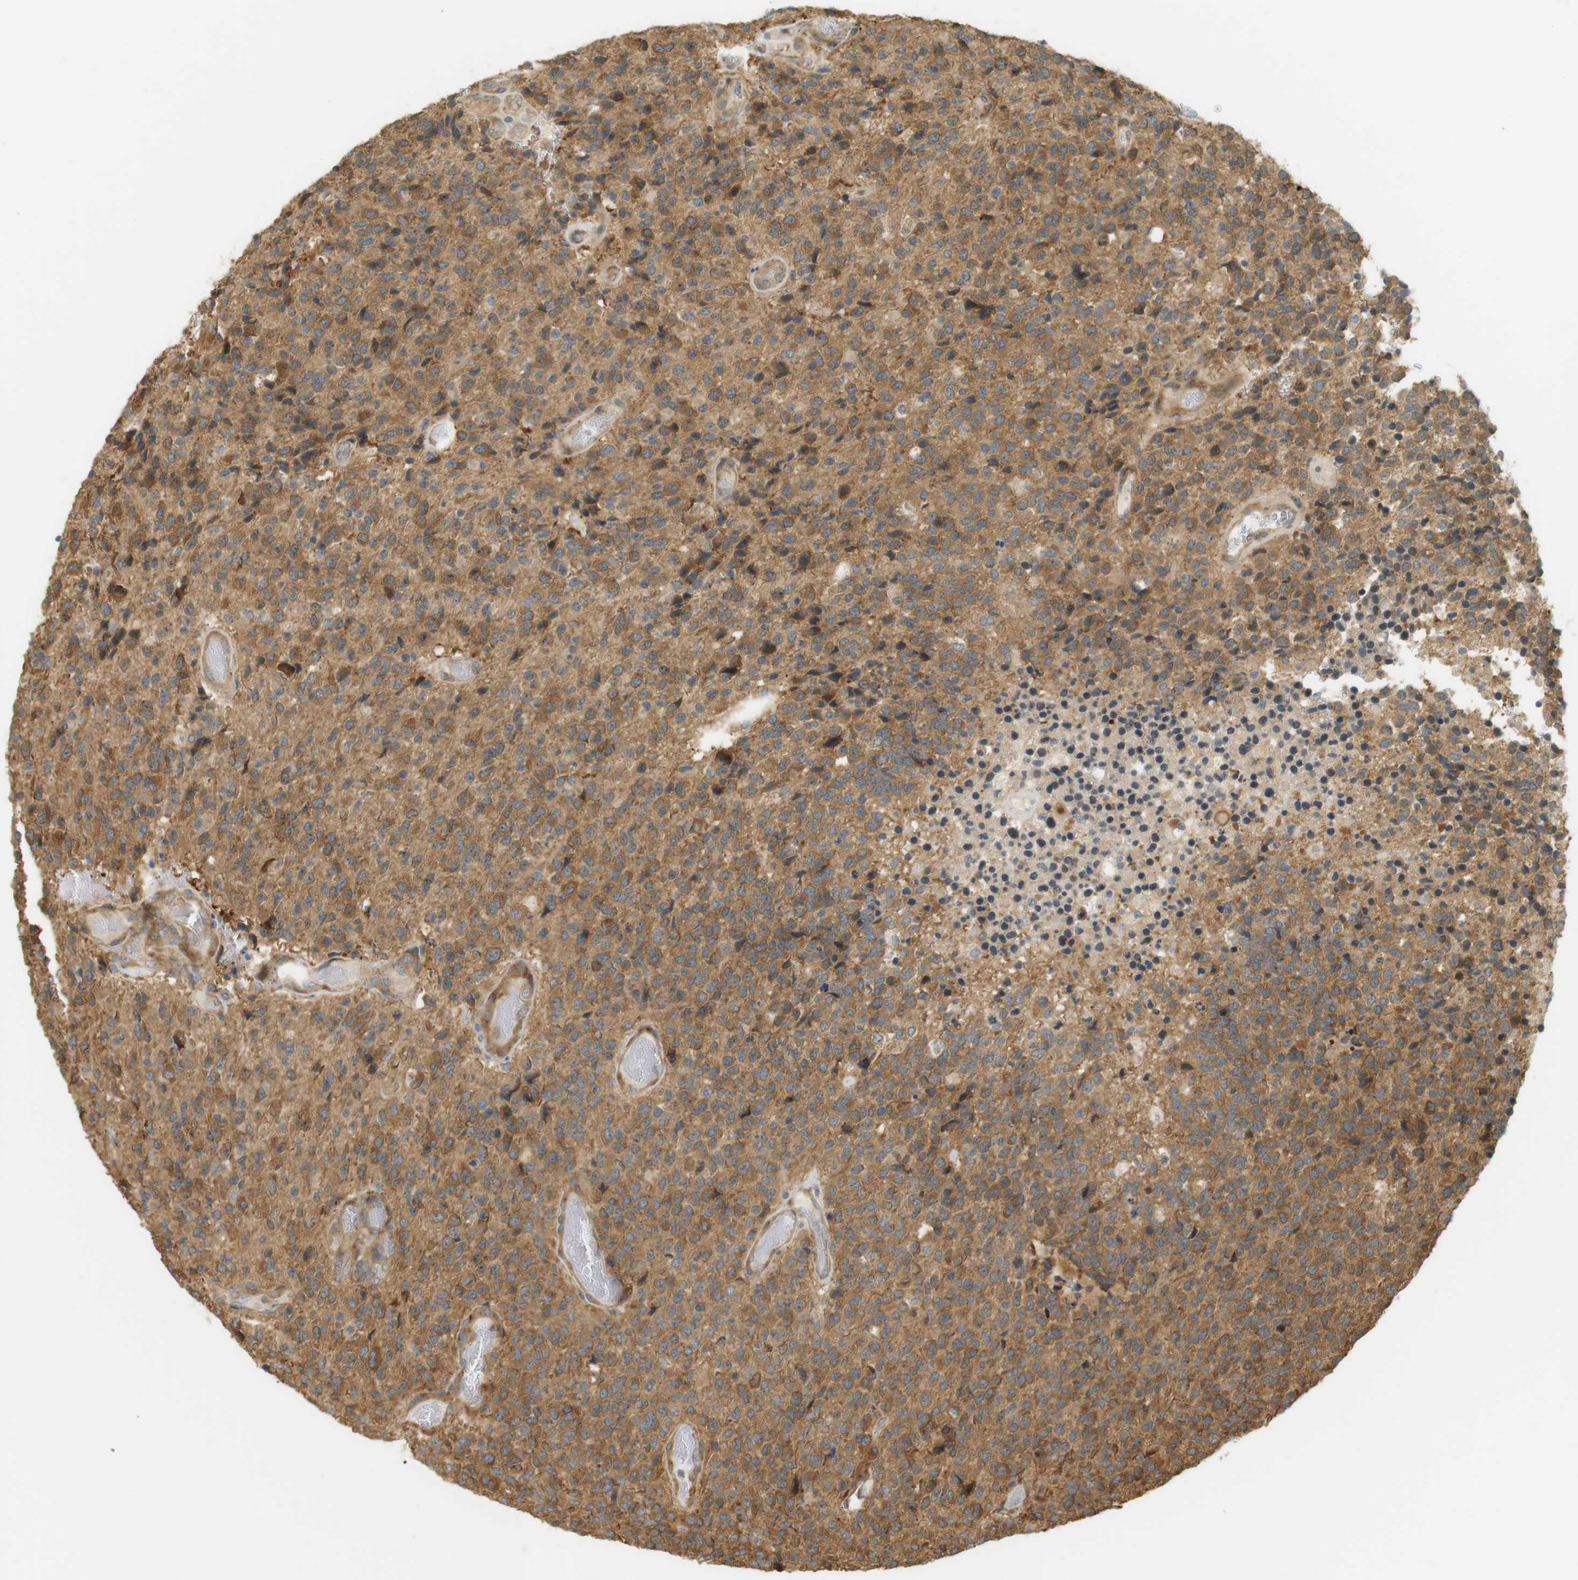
{"staining": {"intensity": "moderate", "quantity": ">75%", "location": "cytoplasmic/membranous,nuclear"}, "tissue": "glioma", "cell_type": "Tumor cells", "image_type": "cancer", "snomed": [{"axis": "morphology", "description": "Glioma, malignant, High grade"}, {"axis": "topography", "description": "pancreas cauda"}], "caption": "The immunohistochemical stain labels moderate cytoplasmic/membranous and nuclear expression in tumor cells of glioma tissue. The staining was performed using DAB, with brown indicating positive protein expression. Nuclei are stained blue with hematoxylin.", "gene": "PA2G4", "patient": {"sex": "male", "age": 60}}